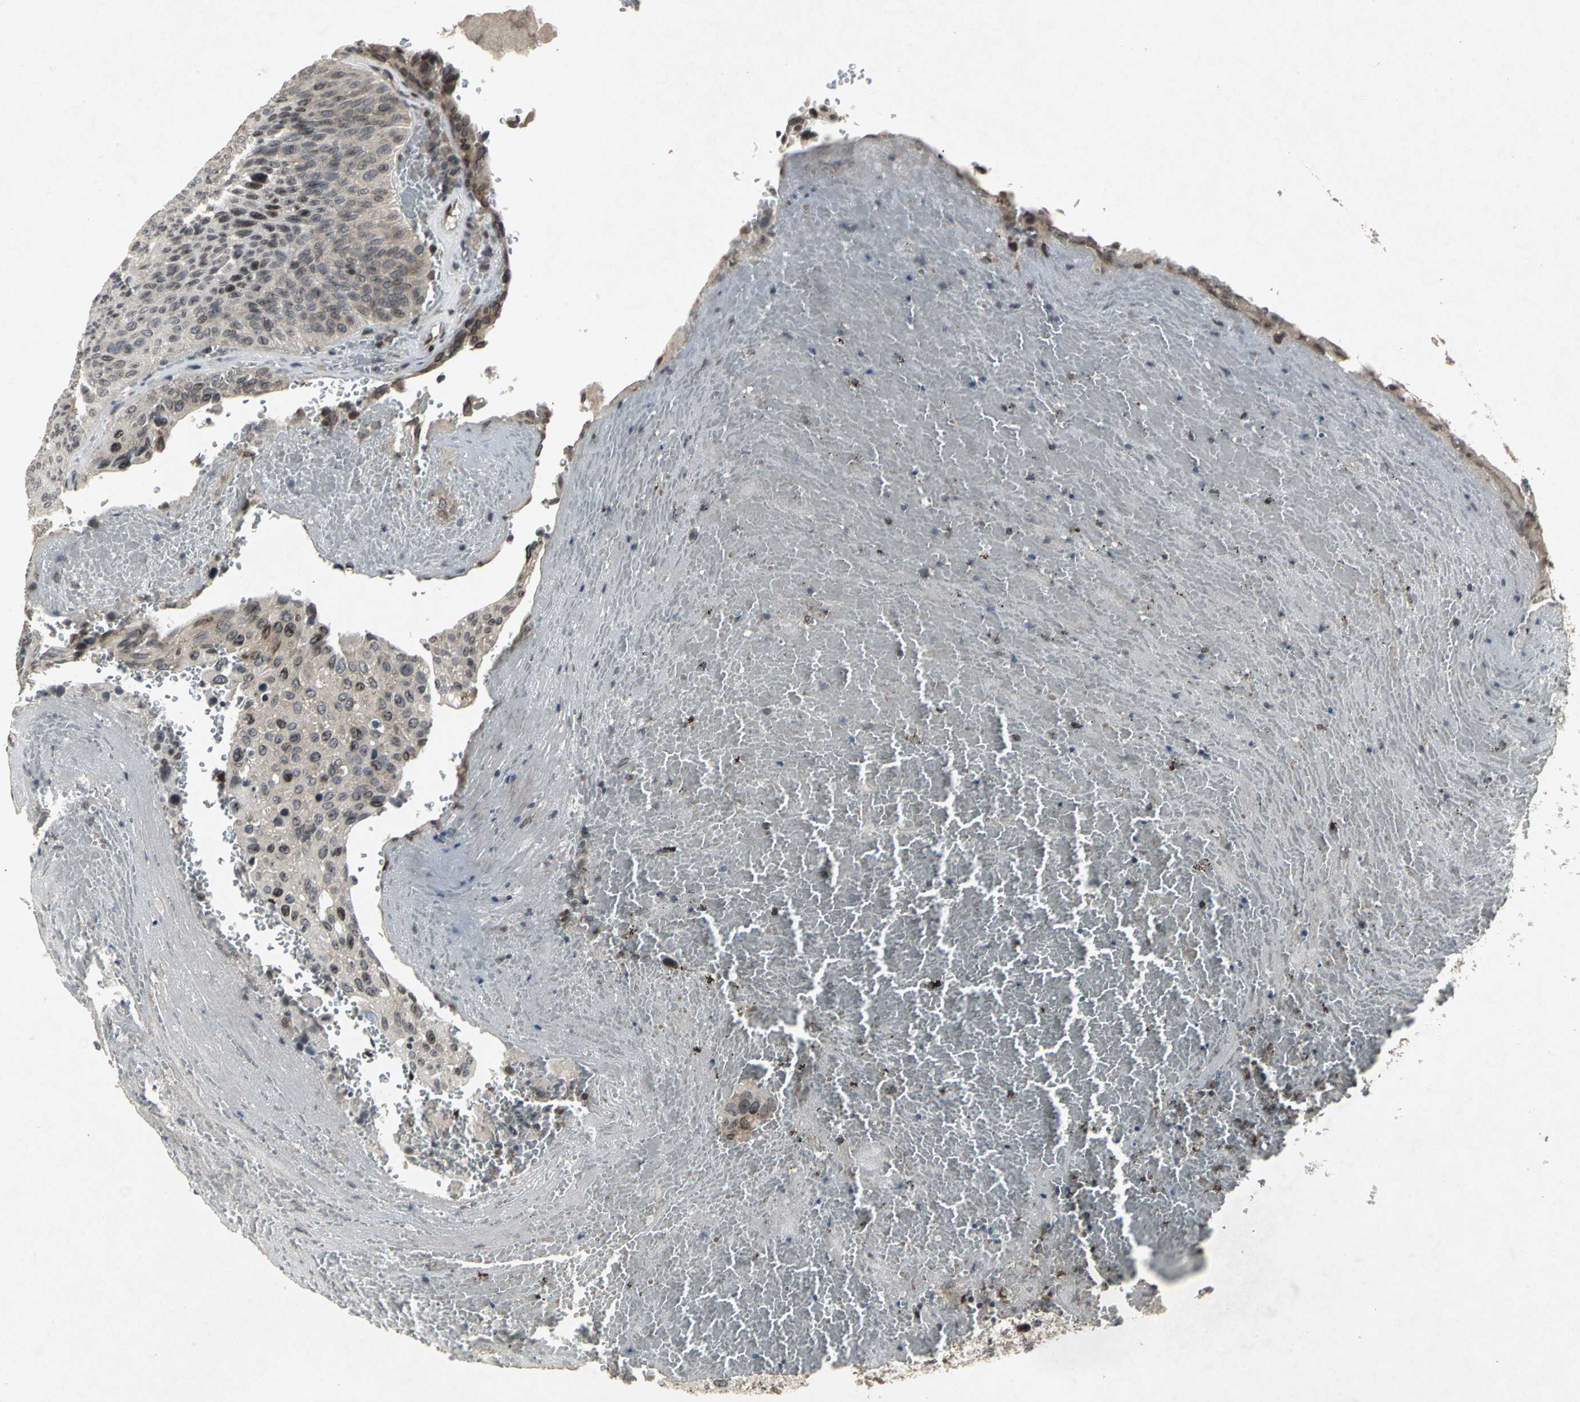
{"staining": {"intensity": "strong", "quantity": "25%-75%", "location": "cytoplasmic/membranous,nuclear"}, "tissue": "urothelial cancer", "cell_type": "Tumor cells", "image_type": "cancer", "snomed": [{"axis": "morphology", "description": "Urothelial carcinoma, High grade"}, {"axis": "topography", "description": "Urinary bladder"}], "caption": "Strong cytoplasmic/membranous and nuclear positivity is present in approximately 25%-75% of tumor cells in urothelial cancer.", "gene": "SH2B3", "patient": {"sex": "male", "age": 66}}